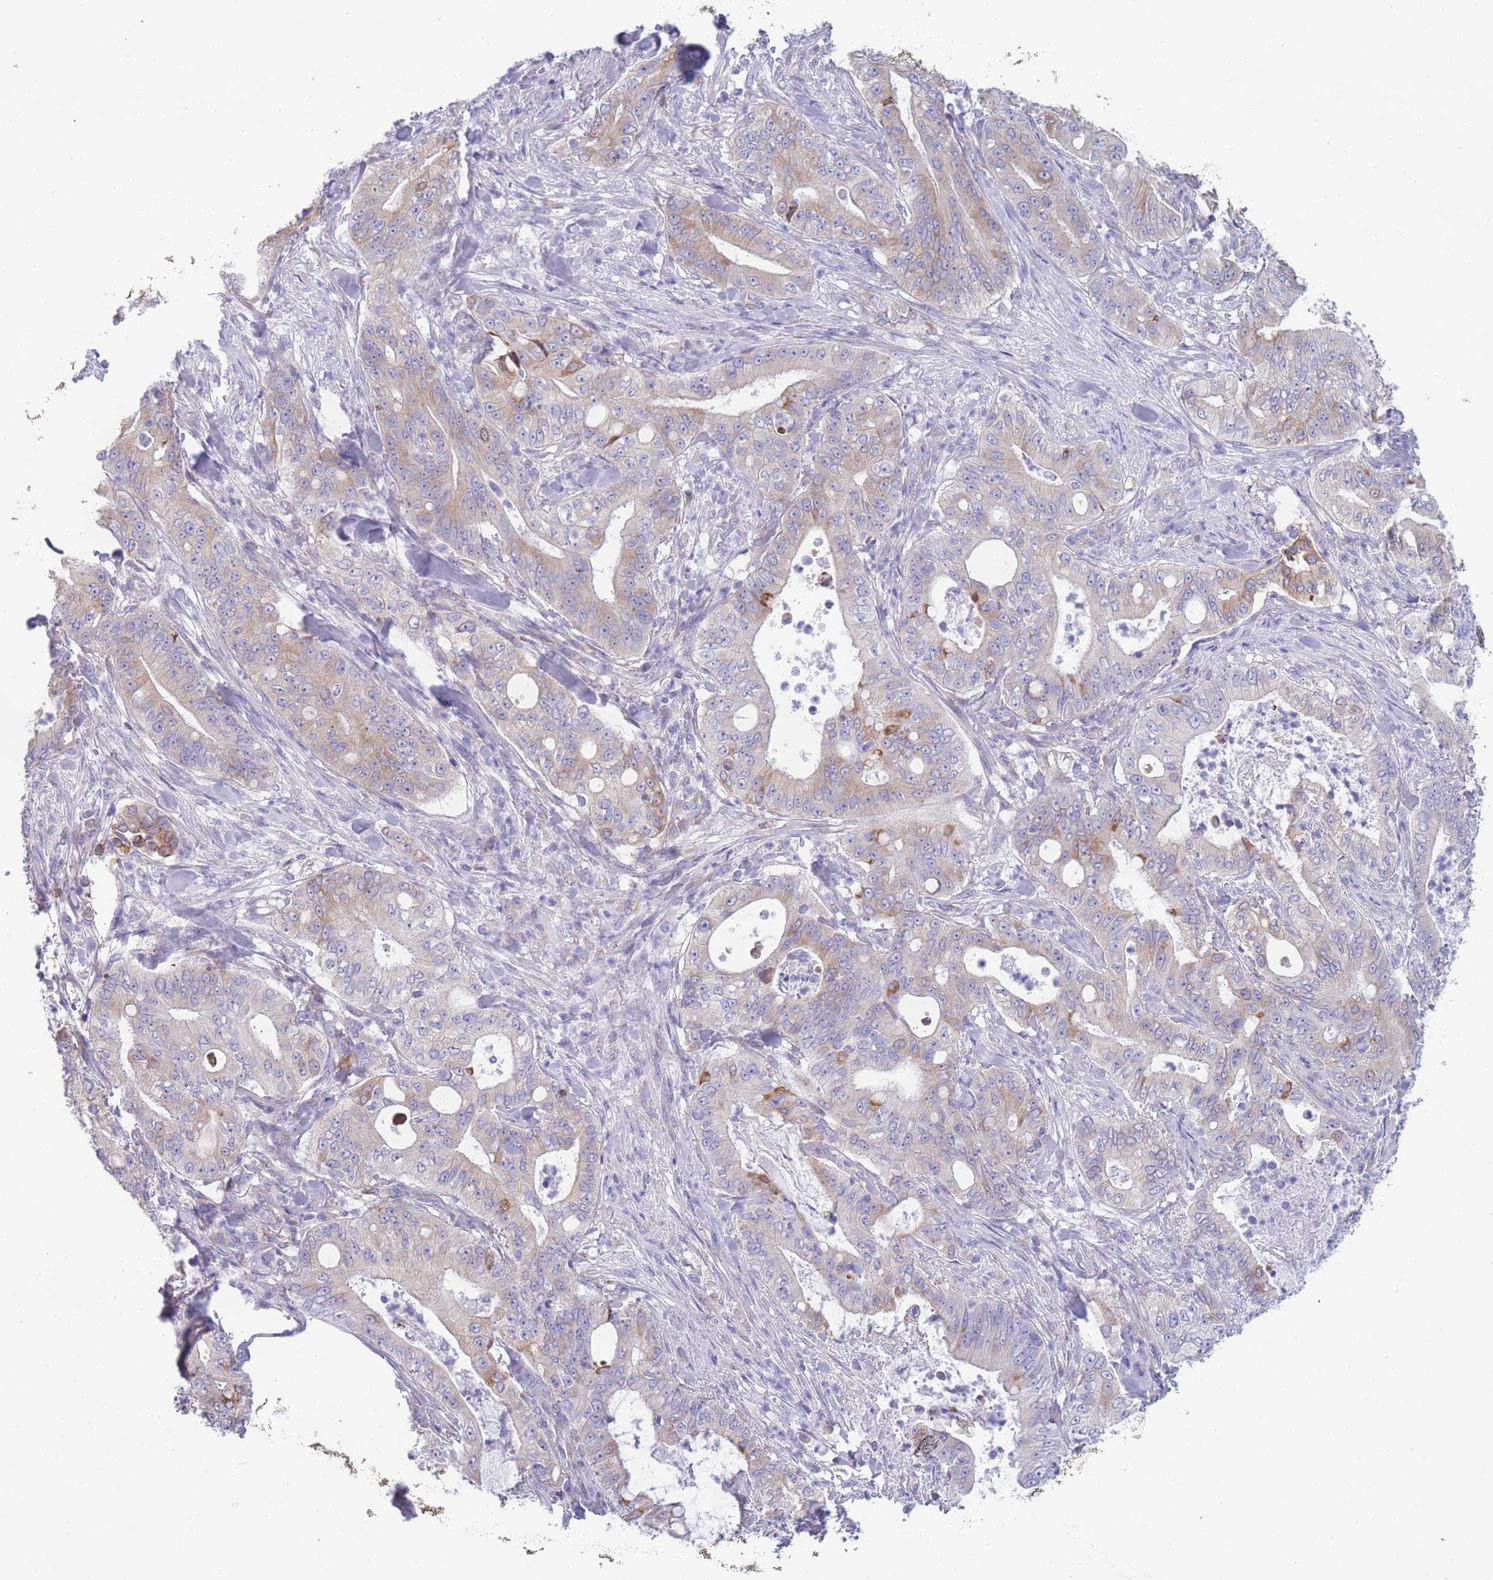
{"staining": {"intensity": "moderate", "quantity": "25%-75%", "location": "cytoplasmic/membranous"}, "tissue": "pancreatic cancer", "cell_type": "Tumor cells", "image_type": "cancer", "snomed": [{"axis": "morphology", "description": "Adenocarcinoma, NOS"}, {"axis": "topography", "description": "Pancreas"}], "caption": "The immunohistochemical stain labels moderate cytoplasmic/membranous expression in tumor cells of pancreatic cancer (adenocarcinoma) tissue. The protein is shown in brown color, while the nuclei are stained blue.", "gene": "XKR8", "patient": {"sex": "male", "age": 71}}